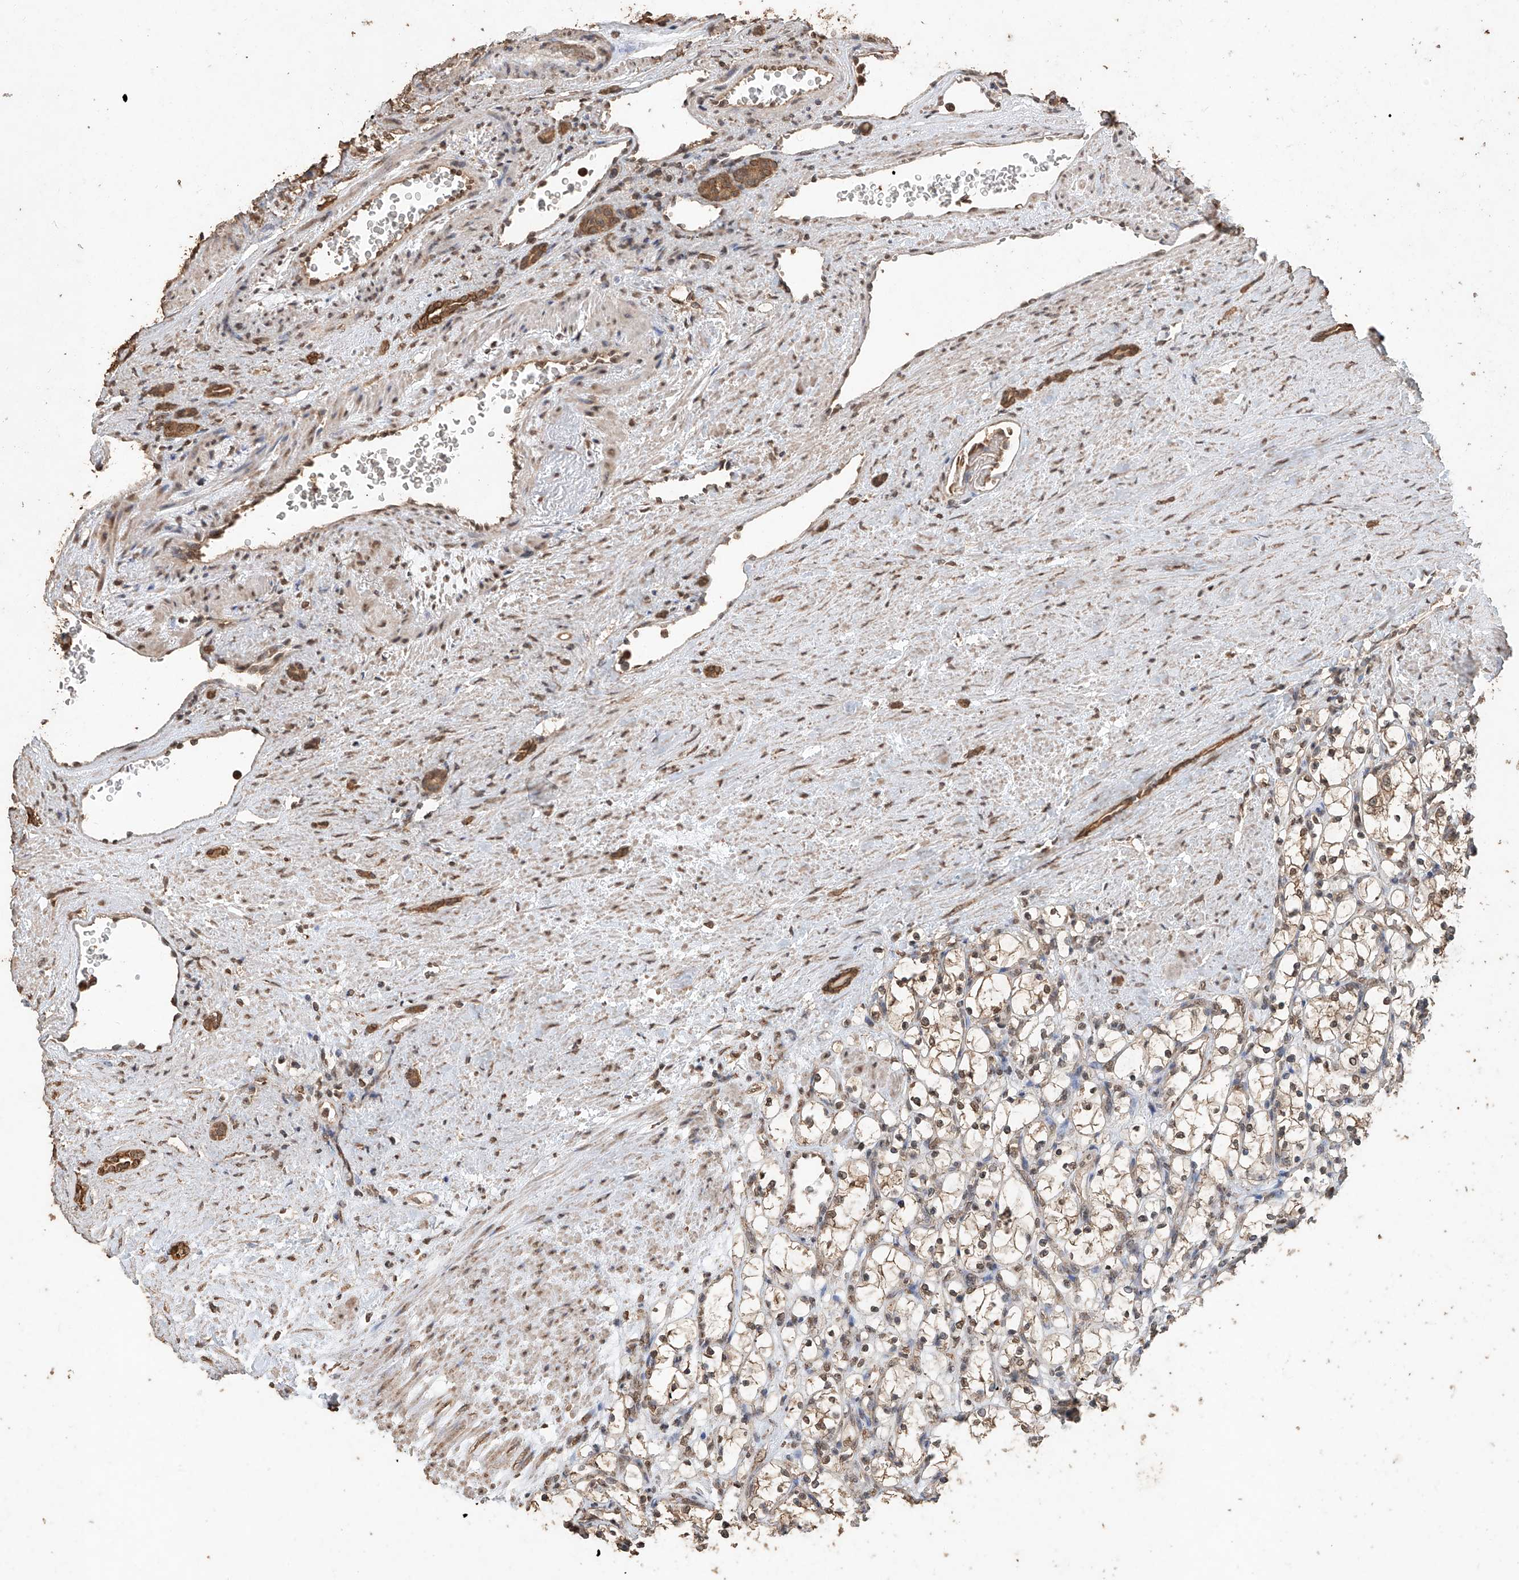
{"staining": {"intensity": "moderate", "quantity": ">75%", "location": "cytoplasmic/membranous,nuclear"}, "tissue": "renal cancer", "cell_type": "Tumor cells", "image_type": "cancer", "snomed": [{"axis": "morphology", "description": "Adenocarcinoma, NOS"}, {"axis": "topography", "description": "Kidney"}], "caption": "High-power microscopy captured an immunohistochemistry micrograph of adenocarcinoma (renal), revealing moderate cytoplasmic/membranous and nuclear expression in about >75% of tumor cells.", "gene": "ELOVL1", "patient": {"sex": "female", "age": 69}}